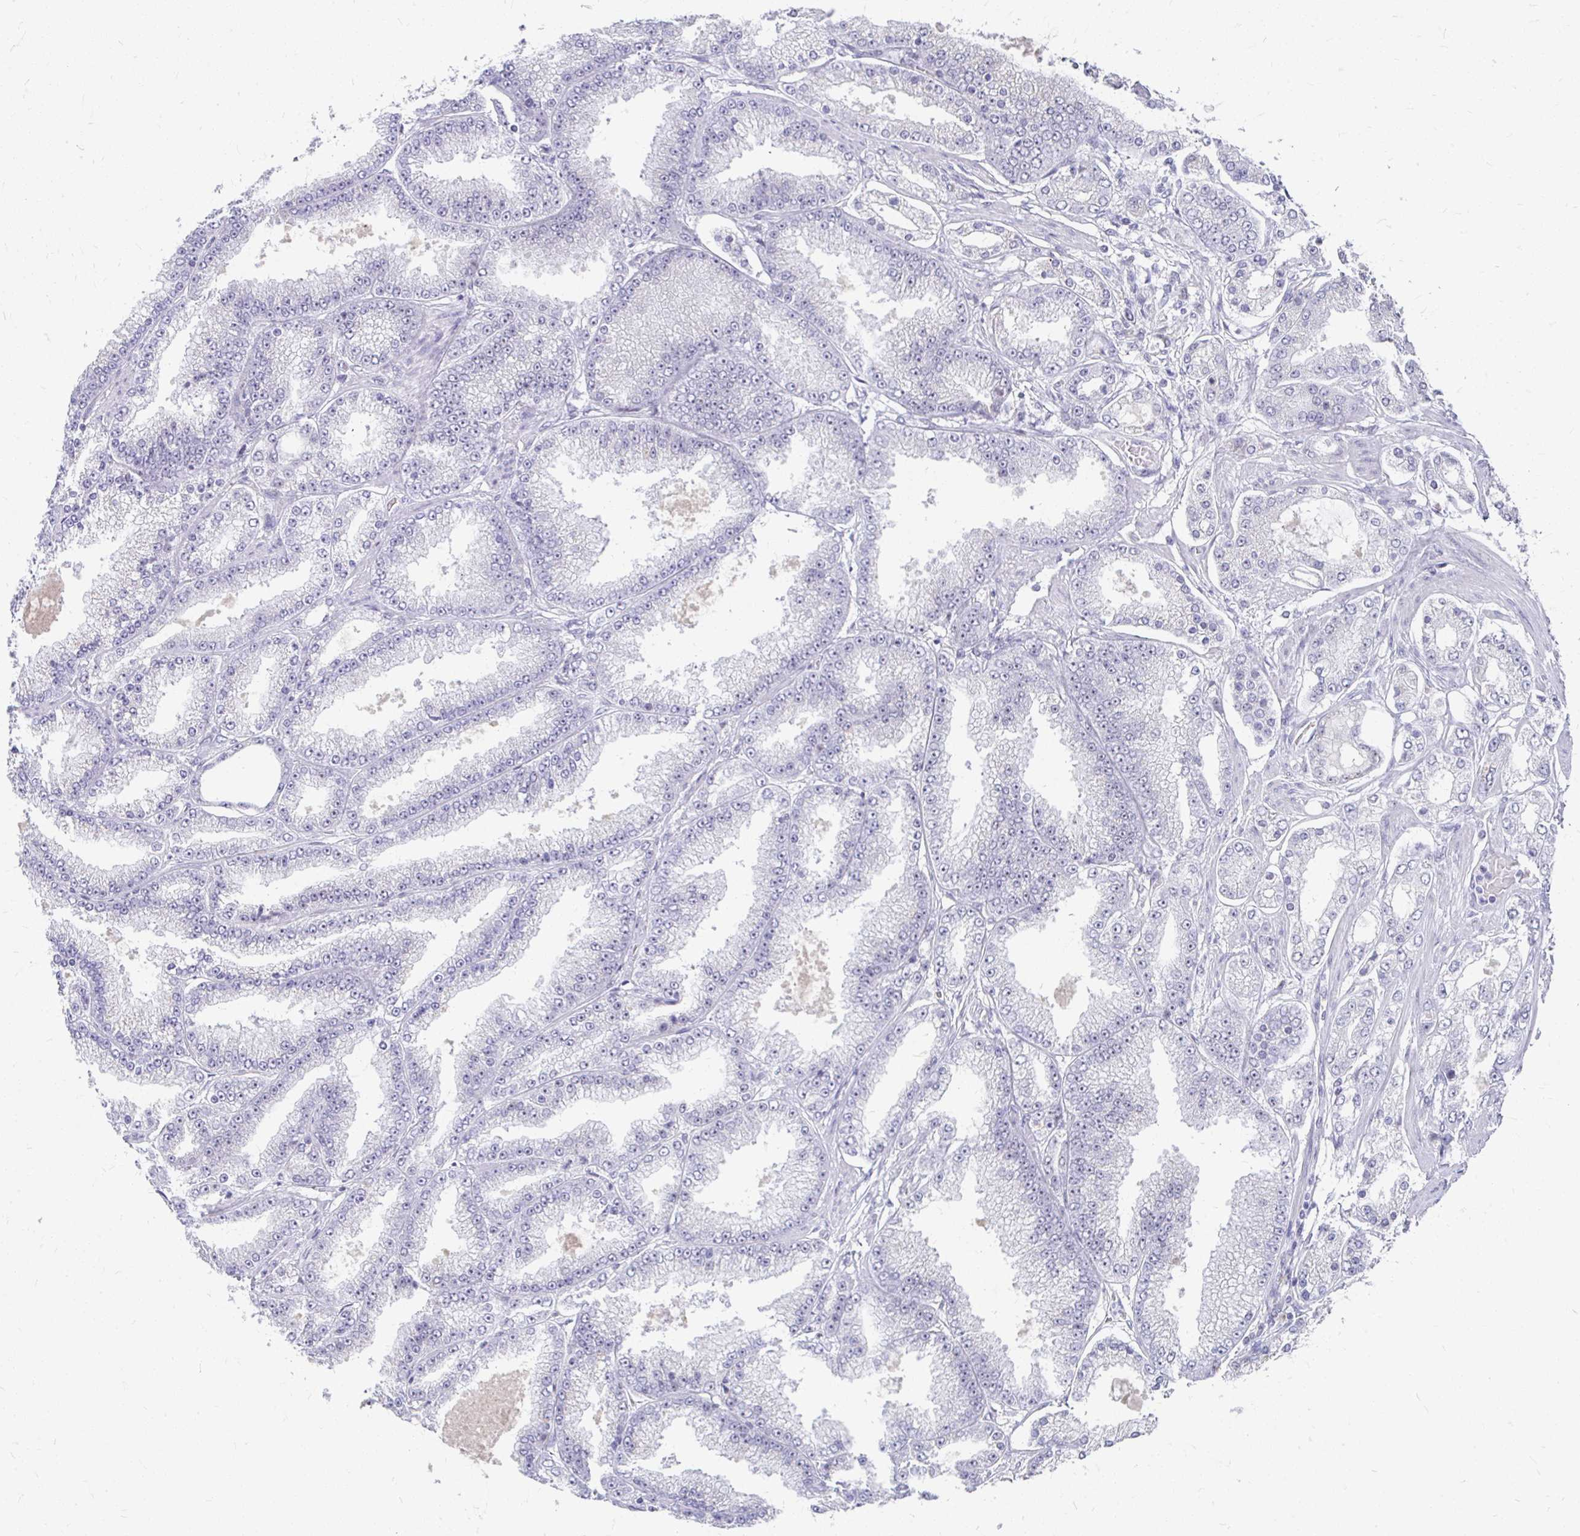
{"staining": {"intensity": "negative", "quantity": "none", "location": "none"}, "tissue": "prostate cancer", "cell_type": "Tumor cells", "image_type": "cancer", "snomed": [{"axis": "morphology", "description": "Adenocarcinoma, High grade"}, {"axis": "topography", "description": "Prostate"}], "caption": "Tumor cells are negative for brown protein staining in prostate cancer.", "gene": "GTF2H1", "patient": {"sex": "male", "age": 68}}